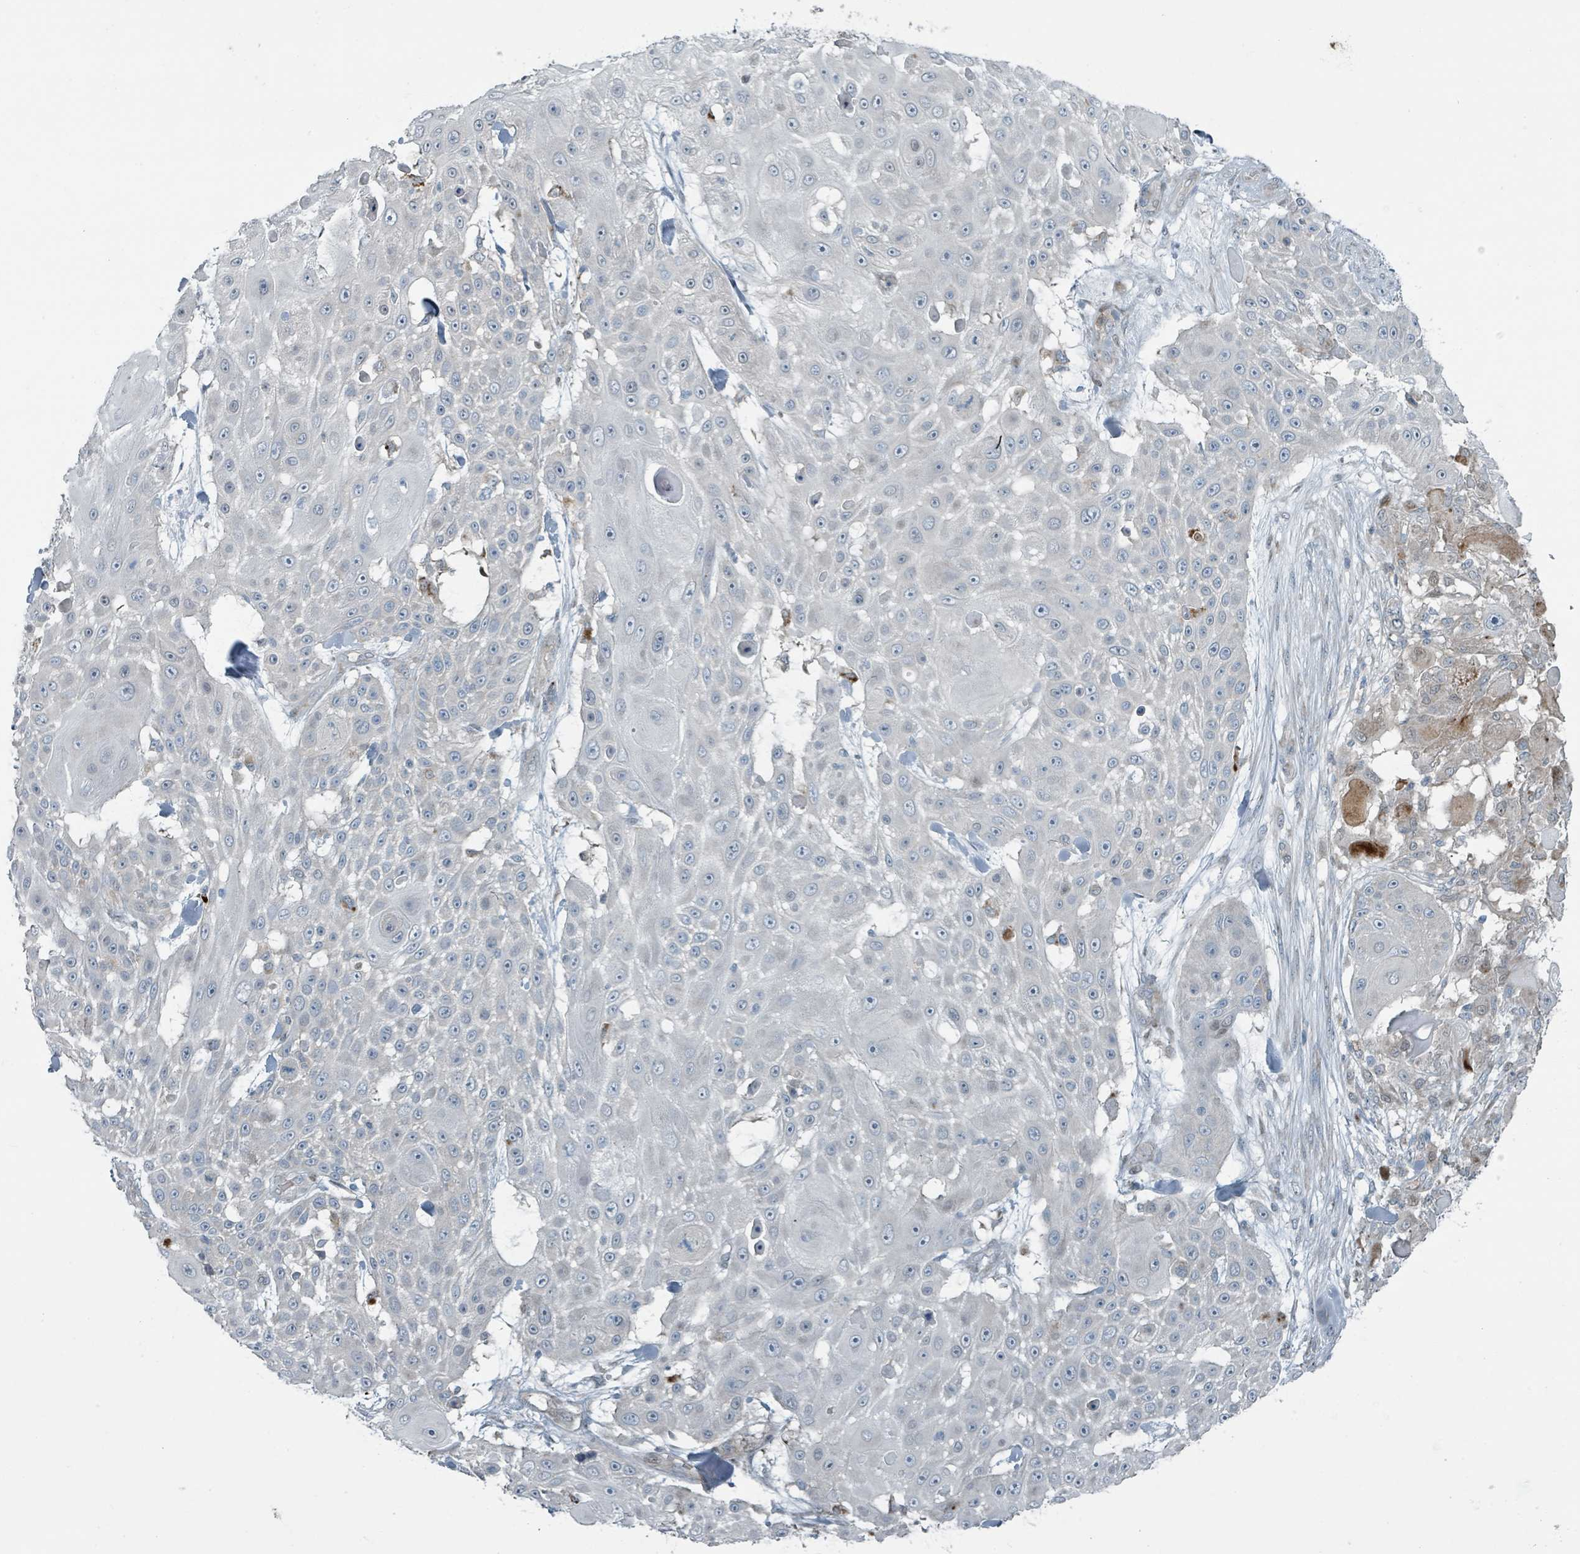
{"staining": {"intensity": "negative", "quantity": "none", "location": "none"}, "tissue": "skin cancer", "cell_type": "Tumor cells", "image_type": "cancer", "snomed": [{"axis": "morphology", "description": "Squamous cell carcinoma, NOS"}, {"axis": "topography", "description": "Skin"}], "caption": "Immunohistochemical staining of skin squamous cell carcinoma reveals no significant expression in tumor cells. Brightfield microscopy of immunohistochemistry stained with DAB (brown) and hematoxylin (blue), captured at high magnification.", "gene": "RHPN2", "patient": {"sex": "female", "age": 86}}